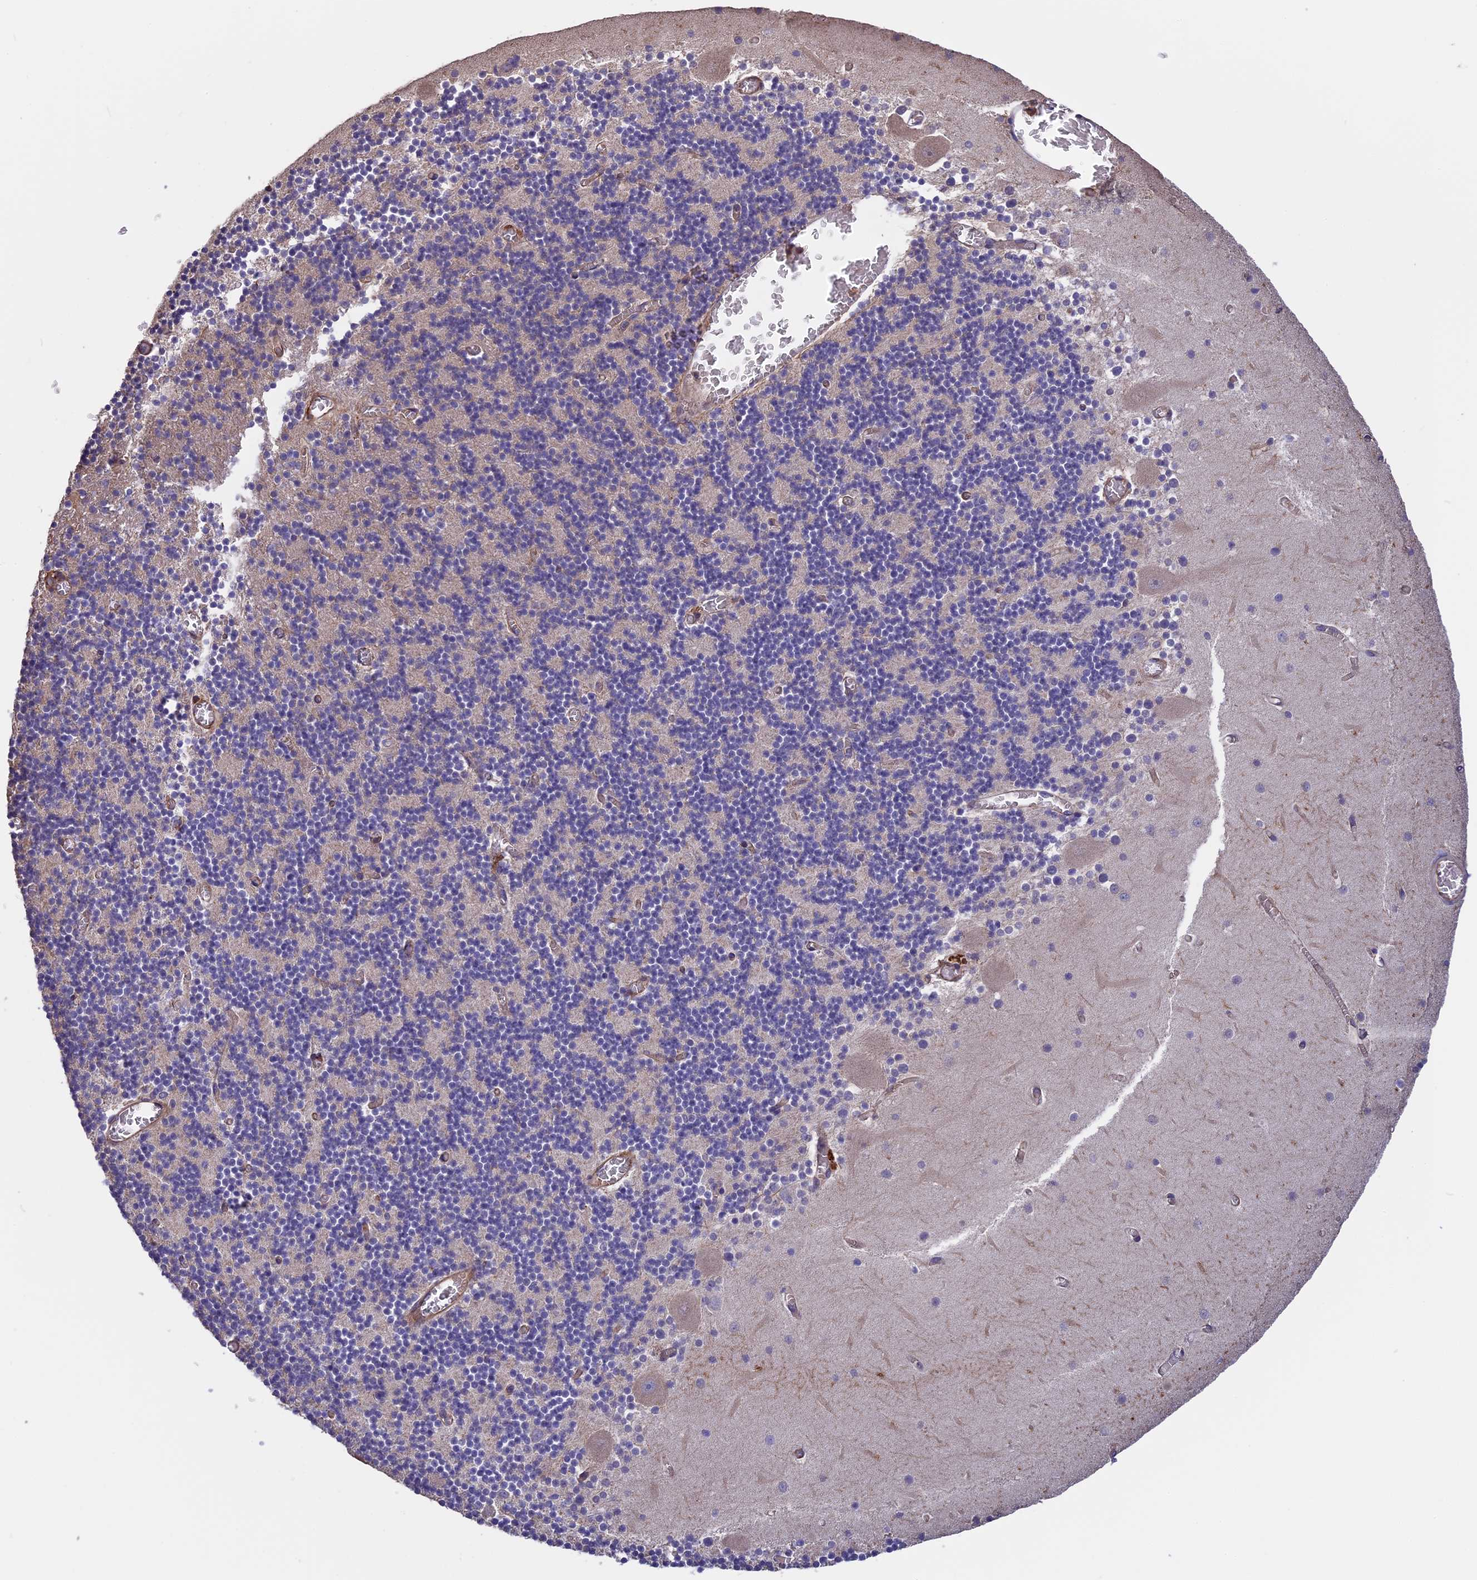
{"staining": {"intensity": "negative", "quantity": "none", "location": "none"}, "tissue": "cerebellum", "cell_type": "Cells in granular layer", "image_type": "normal", "snomed": [{"axis": "morphology", "description": "Normal tissue, NOS"}, {"axis": "topography", "description": "Cerebellum"}], "caption": "The IHC histopathology image has no significant positivity in cells in granular layer of cerebellum.", "gene": "GAS8", "patient": {"sex": "female", "age": 28}}